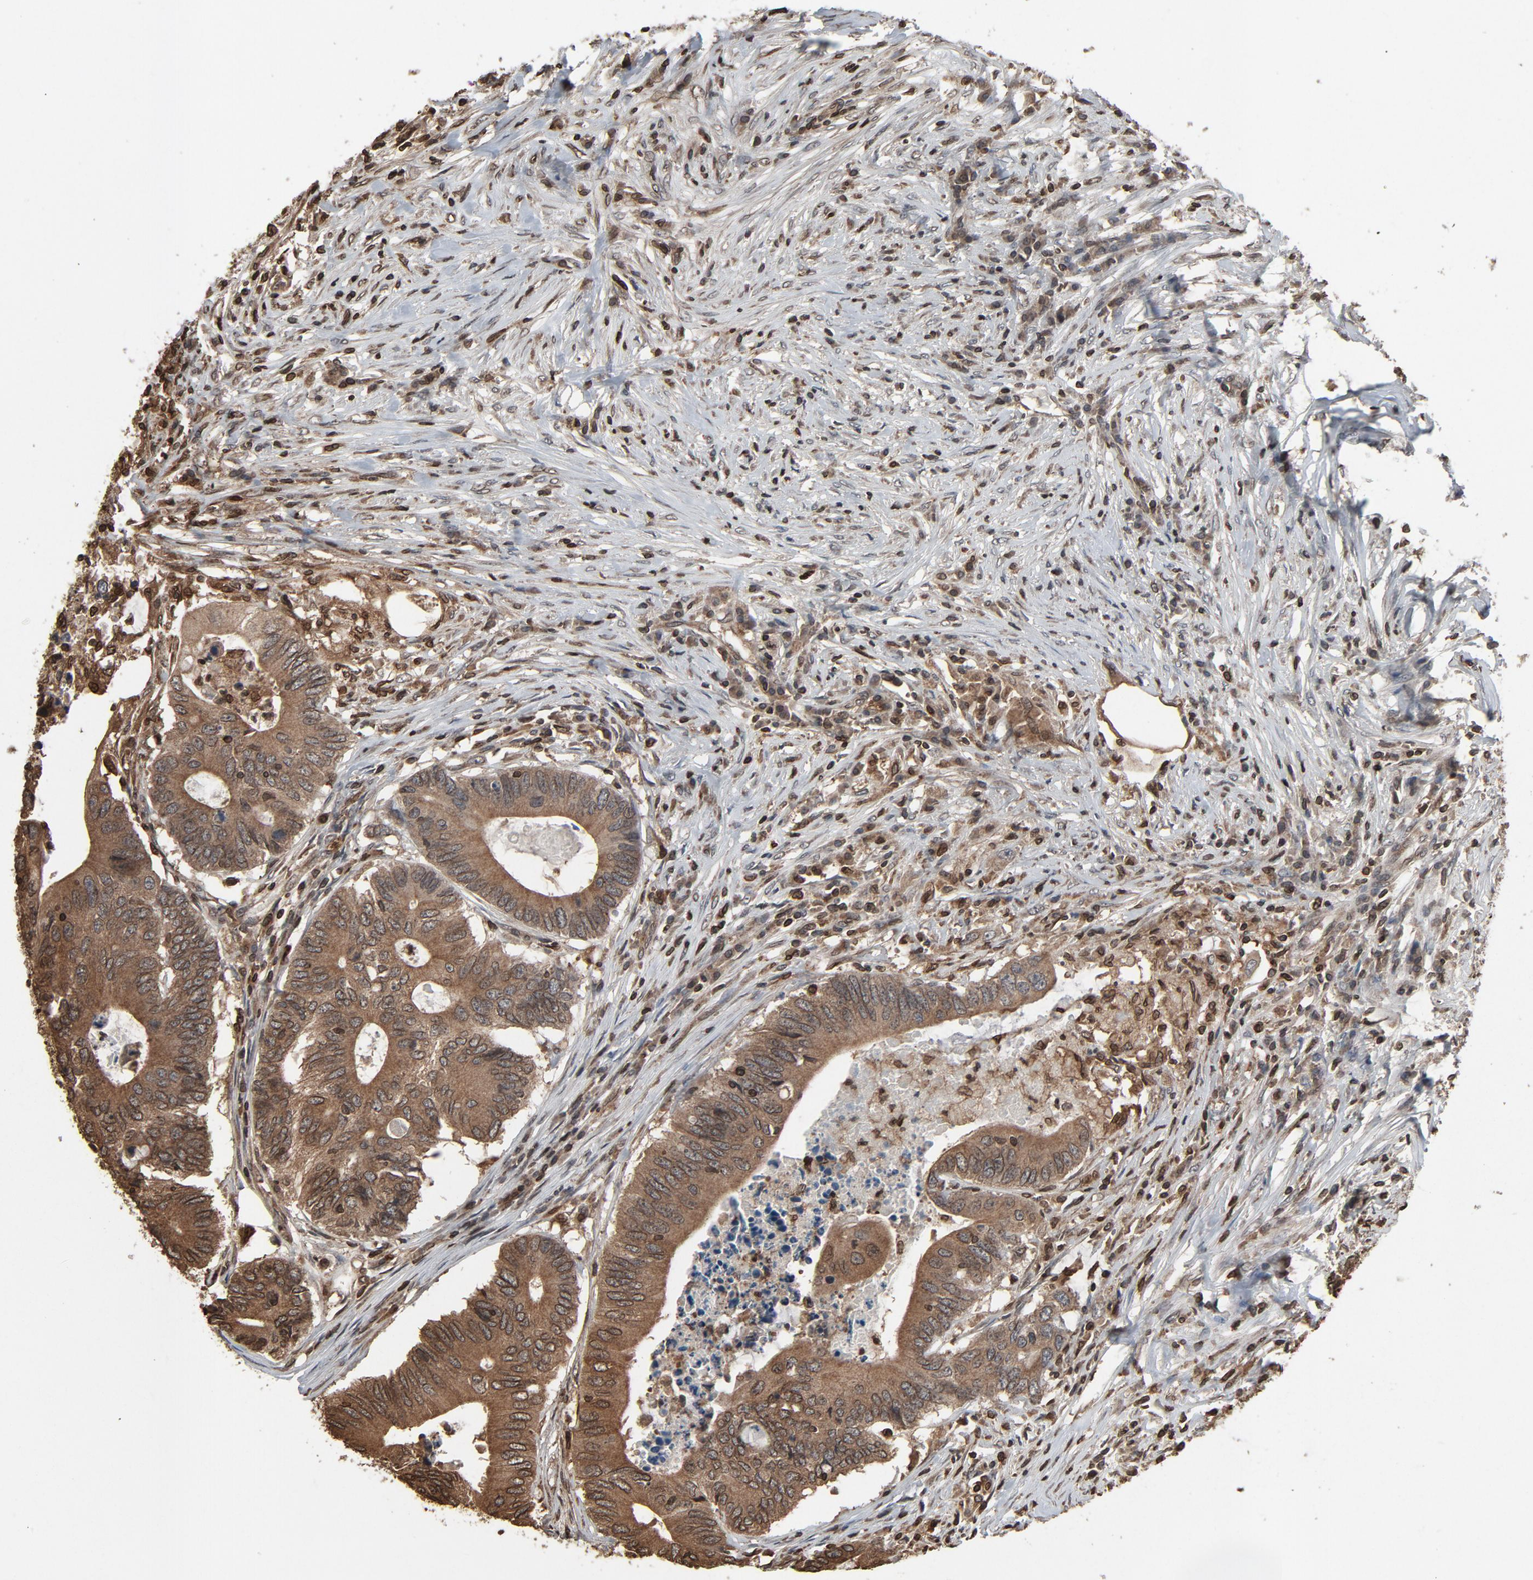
{"staining": {"intensity": "weak", "quantity": ">75%", "location": "cytoplasmic/membranous,nuclear"}, "tissue": "colorectal cancer", "cell_type": "Tumor cells", "image_type": "cancer", "snomed": [{"axis": "morphology", "description": "Adenocarcinoma, NOS"}, {"axis": "topography", "description": "Colon"}], "caption": "There is low levels of weak cytoplasmic/membranous and nuclear staining in tumor cells of colorectal cancer (adenocarcinoma), as demonstrated by immunohistochemical staining (brown color).", "gene": "UBE2D1", "patient": {"sex": "male", "age": 71}}